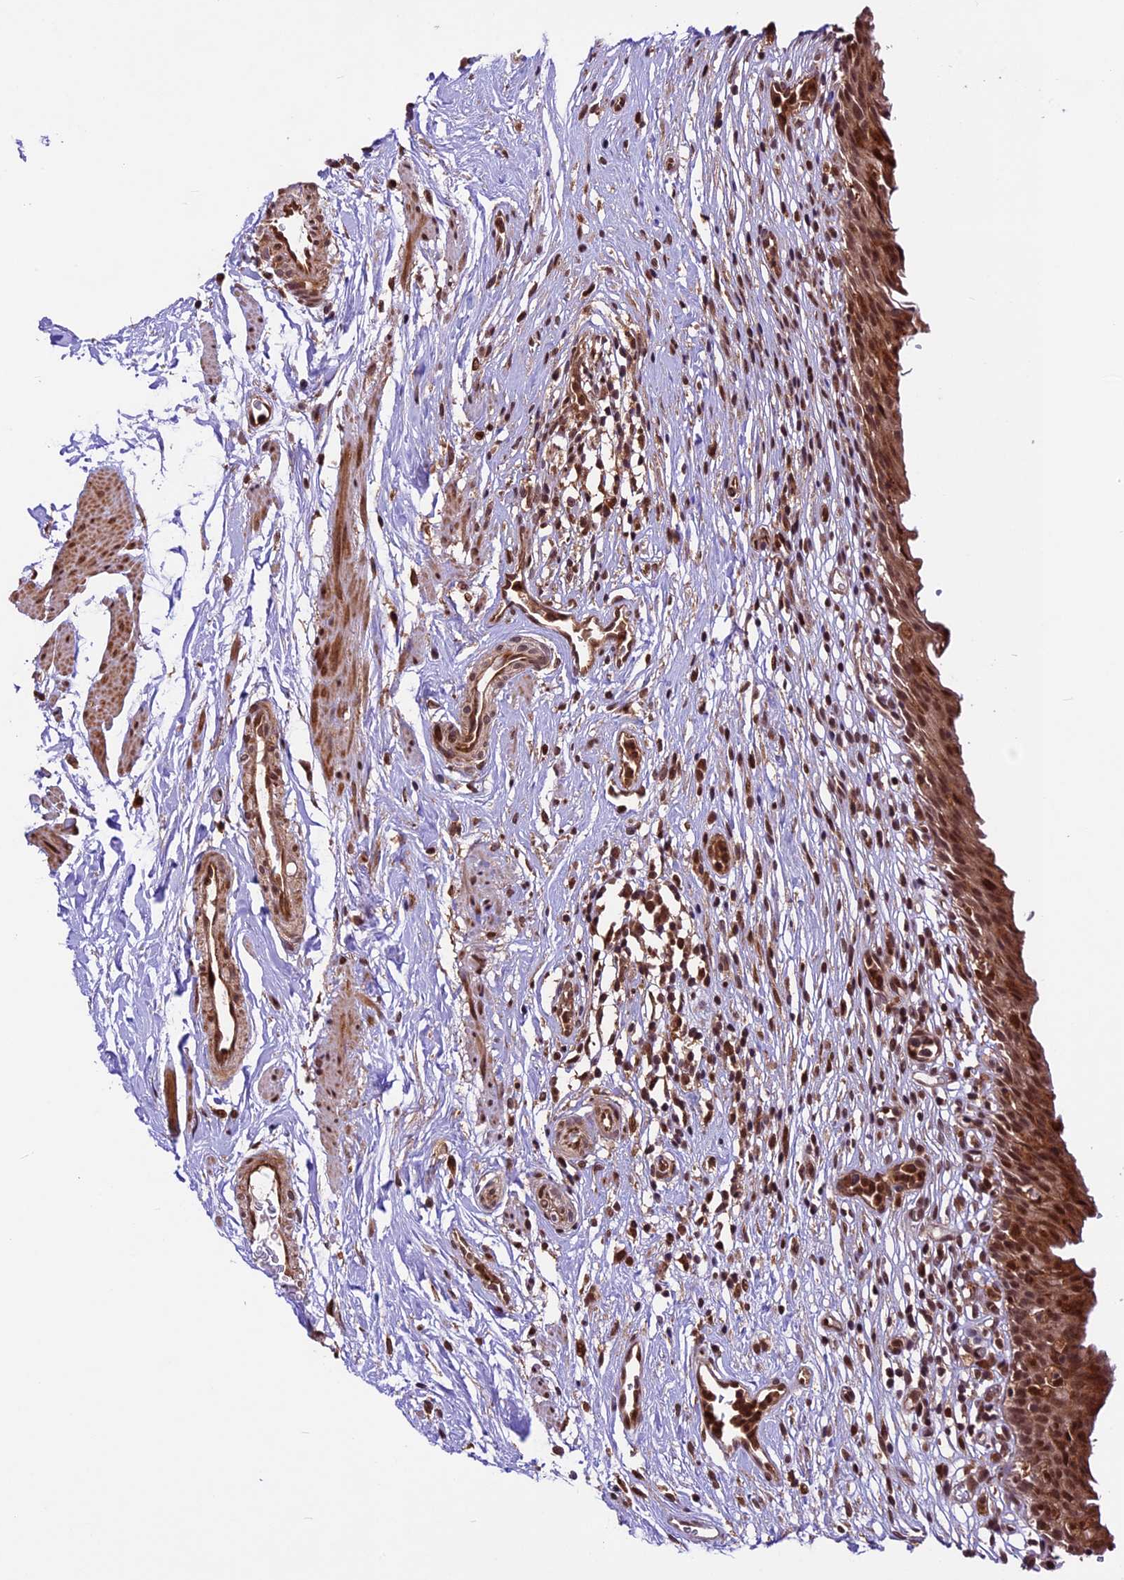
{"staining": {"intensity": "moderate", "quantity": ">75%", "location": "cytoplasmic/membranous,nuclear"}, "tissue": "urinary bladder", "cell_type": "Urothelial cells", "image_type": "normal", "snomed": [{"axis": "morphology", "description": "Normal tissue, NOS"}, {"axis": "morphology", "description": "Inflammation, NOS"}, {"axis": "topography", "description": "Urinary bladder"}], "caption": "Normal urinary bladder demonstrates moderate cytoplasmic/membranous,nuclear expression in about >75% of urothelial cells (Stains: DAB (3,3'-diaminobenzidine) in brown, nuclei in blue, Microscopy: brightfield microscopy at high magnification)..", "gene": "DHX38", "patient": {"sex": "male", "age": 63}}